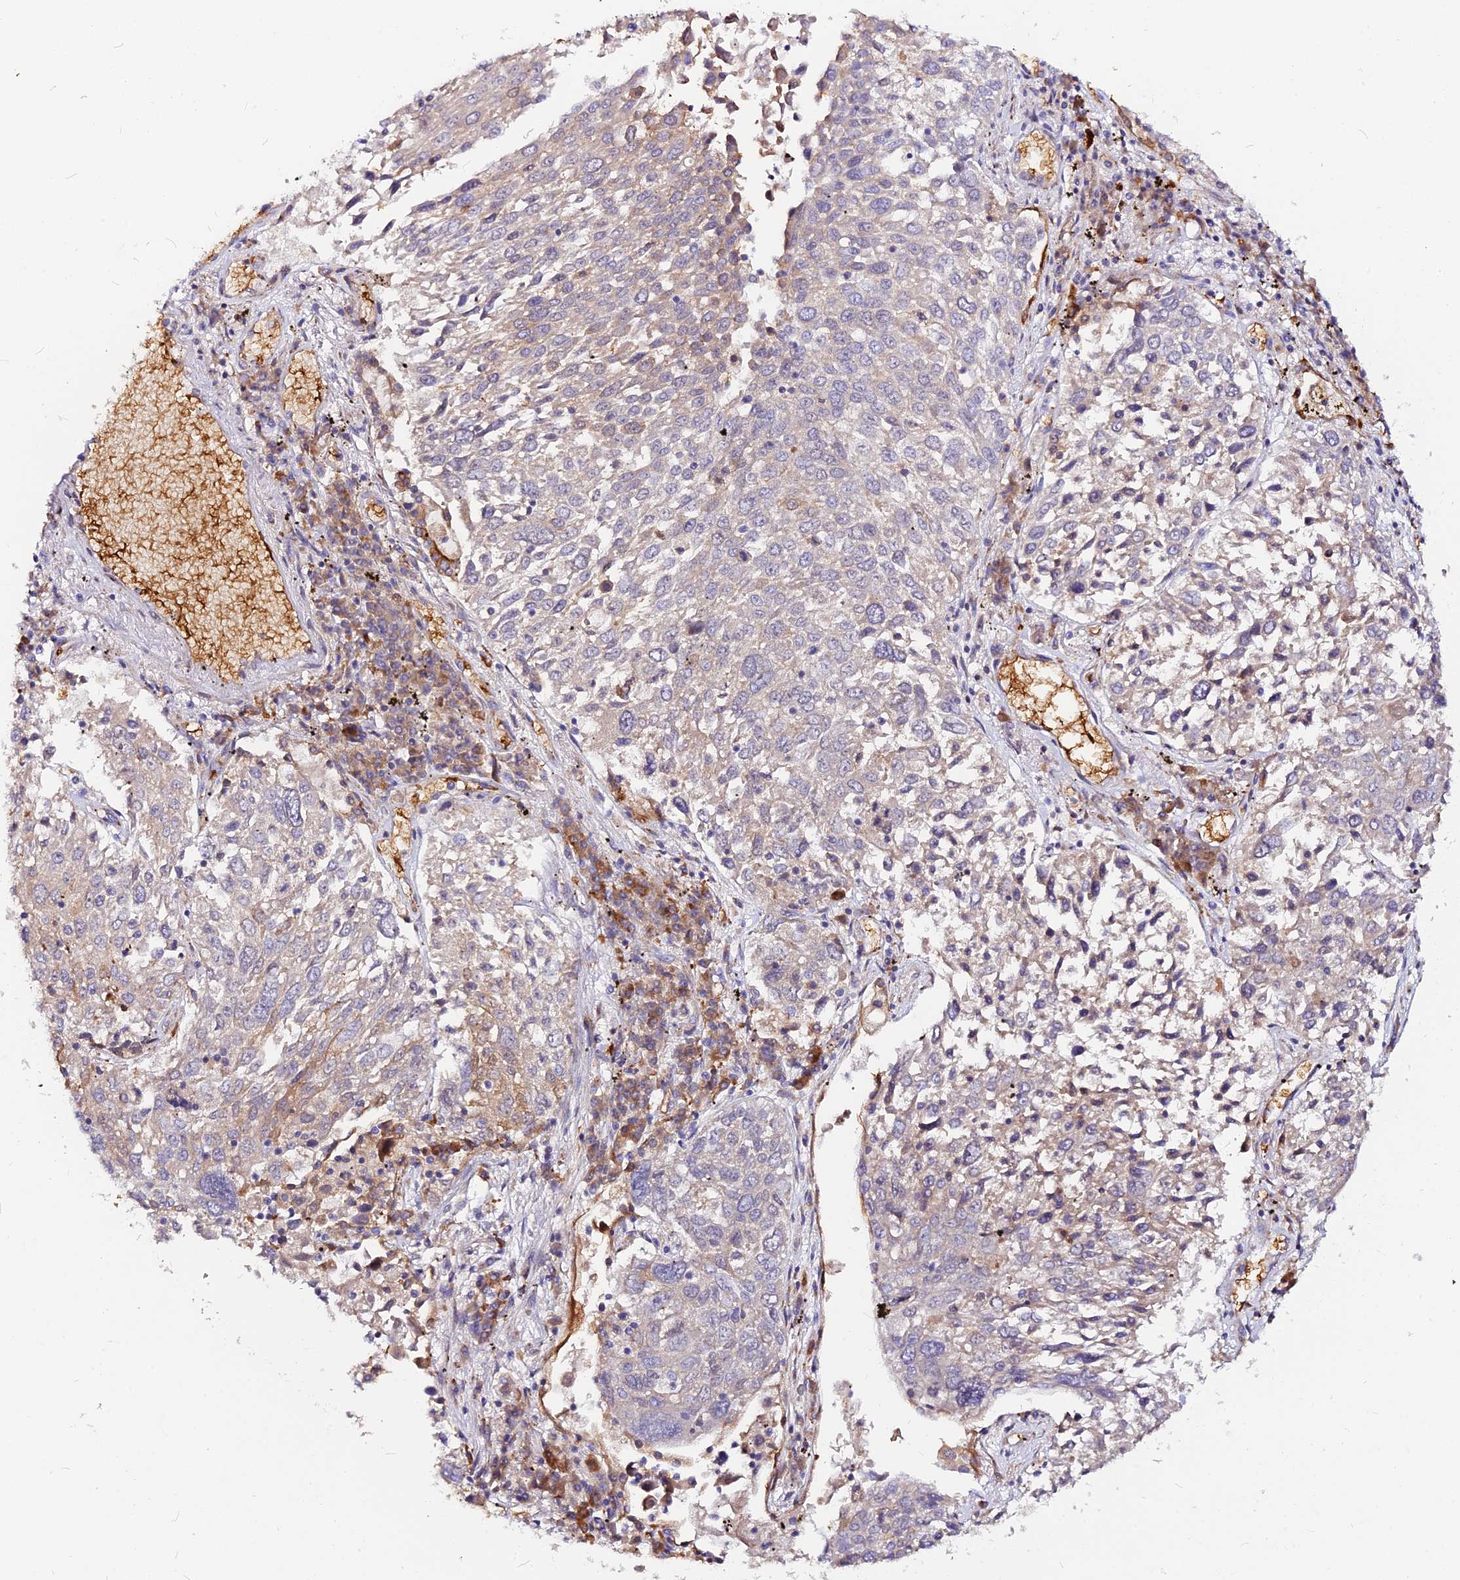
{"staining": {"intensity": "weak", "quantity": "<25%", "location": "cytoplasmic/membranous"}, "tissue": "lung cancer", "cell_type": "Tumor cells", "image_type": "cancer", "snomed": [{"axis": "morphology", "description": "Squamous cell carcinoma, NOS"}, {"axis": "topography", "description": "Lung"}], "caption": "The photomicrograph displays no staining of tumor cells in squamous cell carcinoma (lung).", "gene": "DENND2D", "patient": {"sex": "male", "age": 65}}